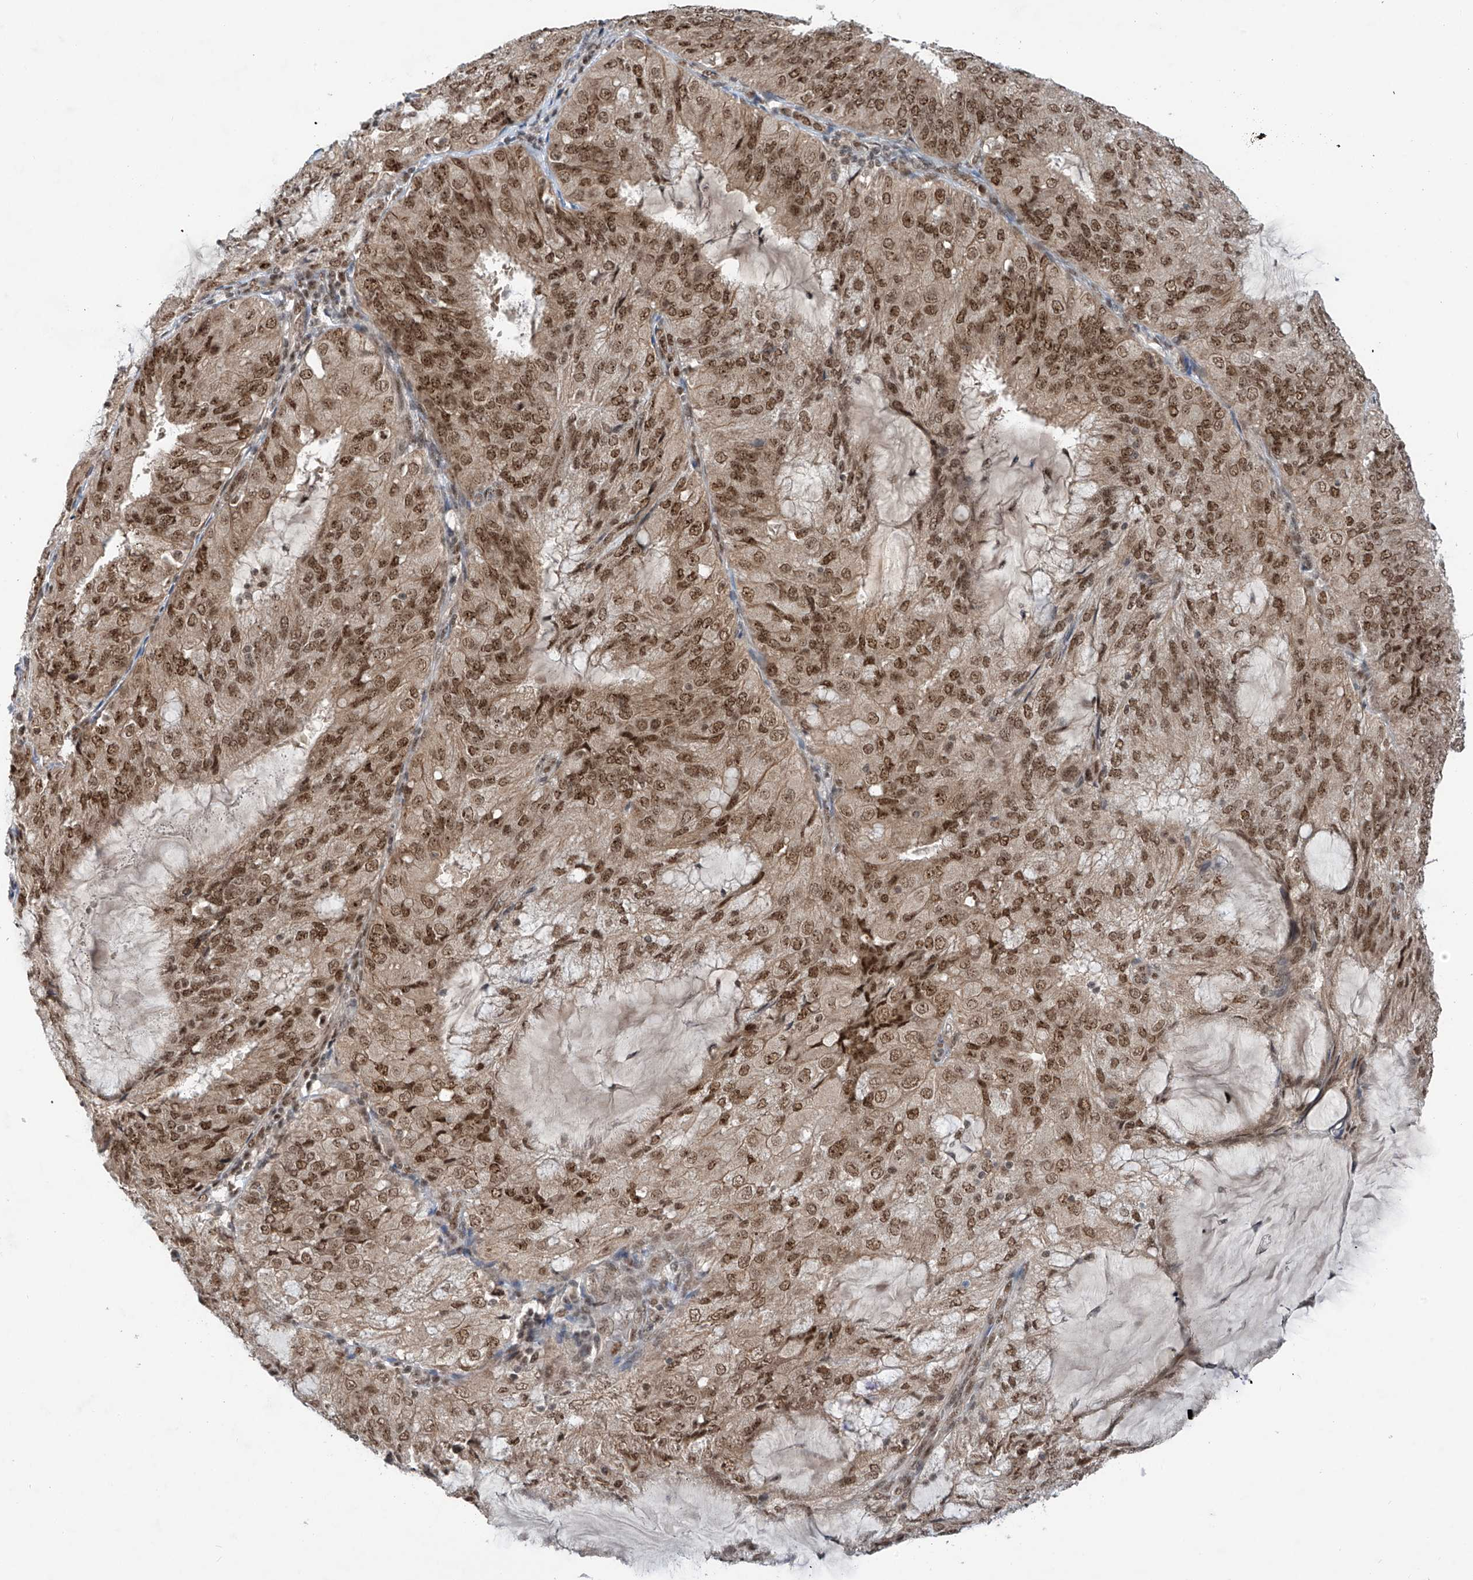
{"staining": {"intensity": "moderate", "quantity": ">75%", "location": "nuclear"}, "tissue": "endometrial cancer", "cell_type": "Tumor cells", "image_type": "cancer", "snomed": [{"axis": "morphology", "description": "Adenocarcinoma, NOS"}, {"axis": "topography", "description": "Endometrium"}], "caption": "High-magnification brightfield microscopy of endometrial adenocarcinoma stained with DAB (3,3'-diaminobenzidine) (brown) and counterstained with hematoxylin (blue). tumor cells exhibit moderate nuclear expression is seen in approximately>75% of cells.", "gene": "RPAIN", "patient": {"sex": "female", "age": 81}}